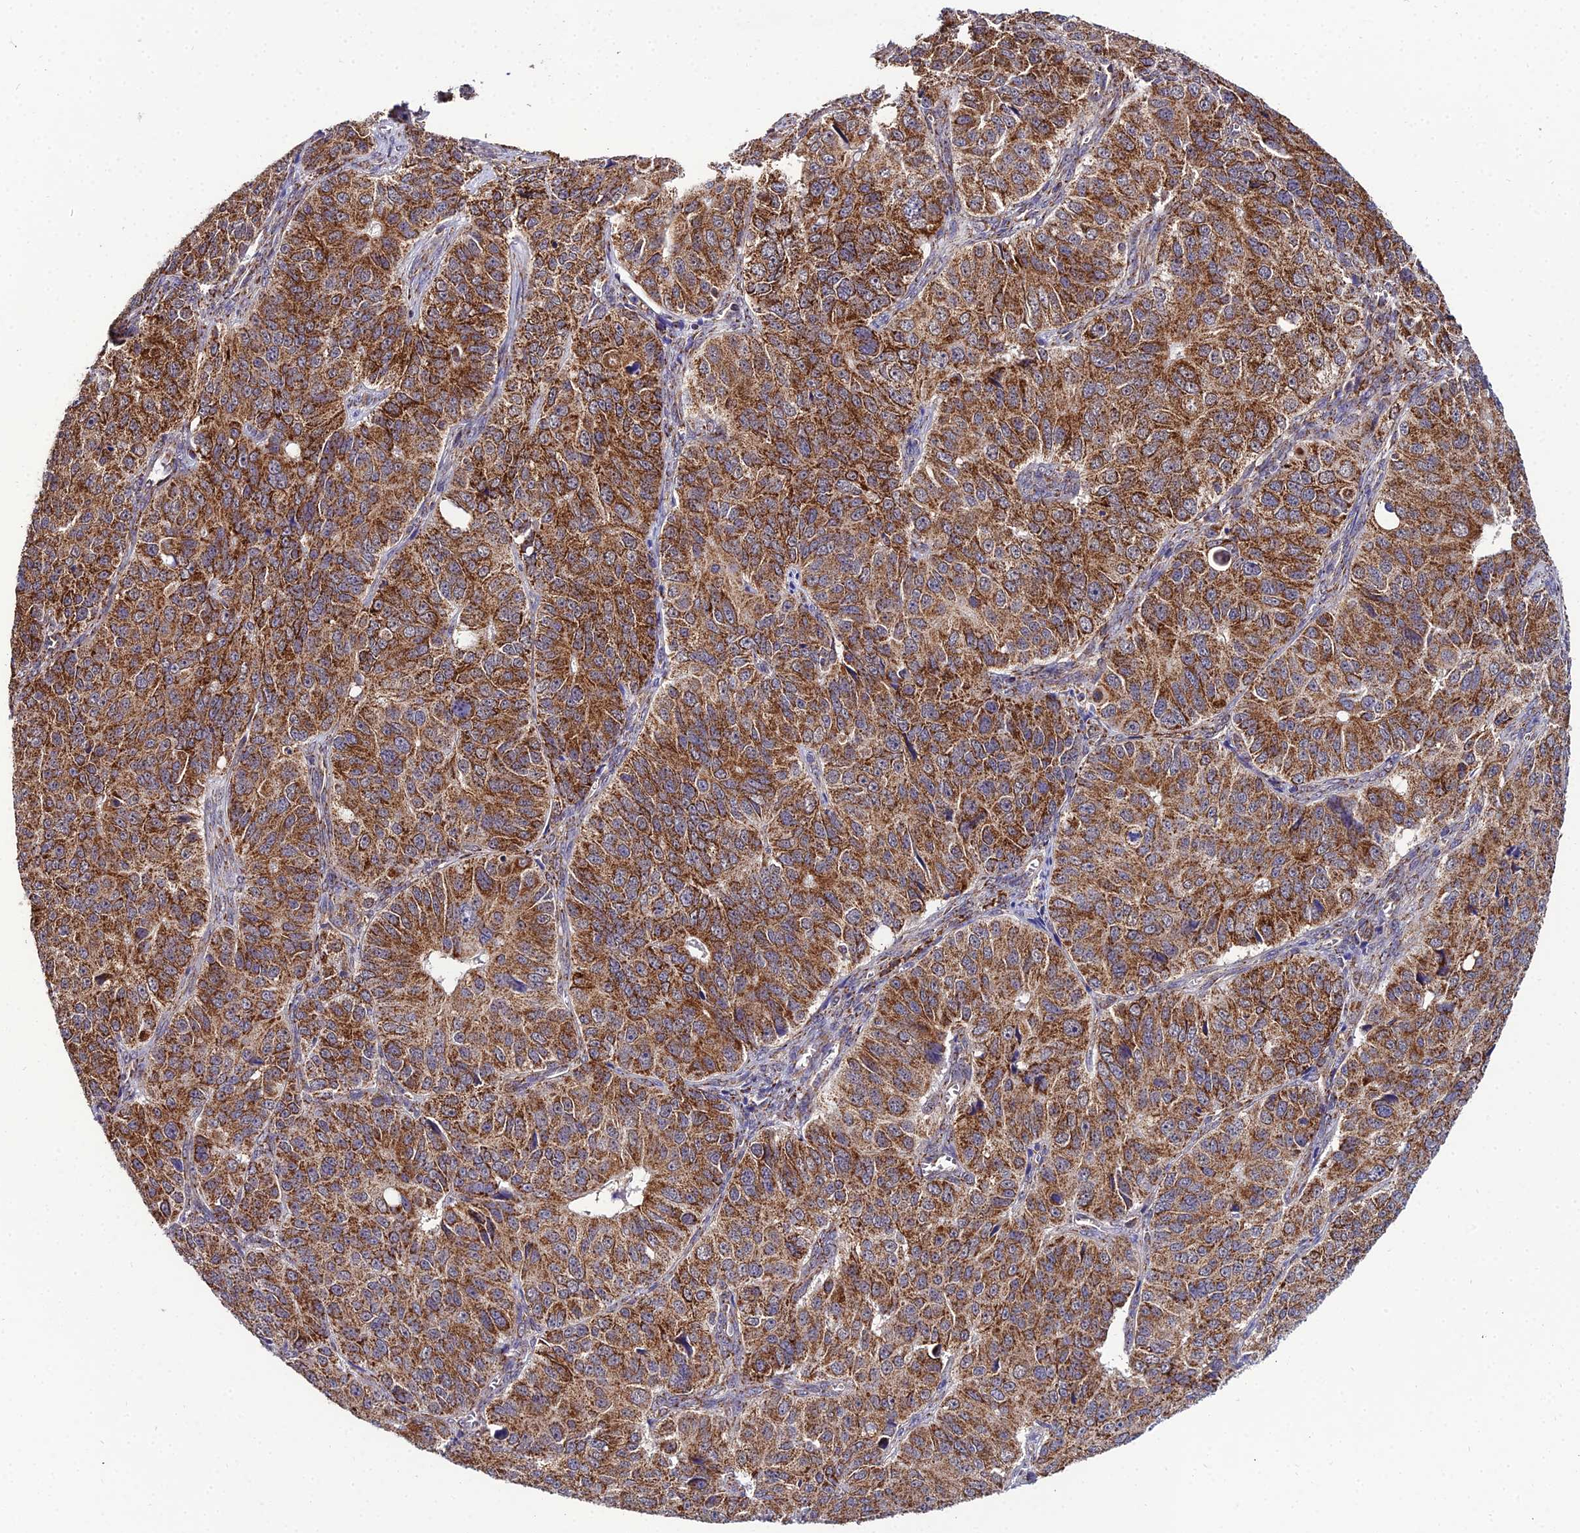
{"staining": {"intensity": "strong", "quantity": ">75%", "location": "cytoplasmic/membranous"}, "tissue": "ovarian cancer", "cell_type": "Tumor cells", "image_type": "cancer", "snomed": [{"axis": "morphology", "description": "Carcinoma, endometroid"}, {"axis": "topography", "description": "Ovary"}], "caption": "Ovarian cancer (endometroid carcinoma) tissue shows strong cytoplasmic/membranous staining in approximately >75% of tumor cells, visualized by immunohistochemistry. The protein of interest is stained brown, and the nuclei are stained in blue (DAB (3,3'-diaminobenzidine) IHC with brightfield microscopy, high magnification).", "gene": "PSMD2", "patient": {"sex": "female", "age": 51}}